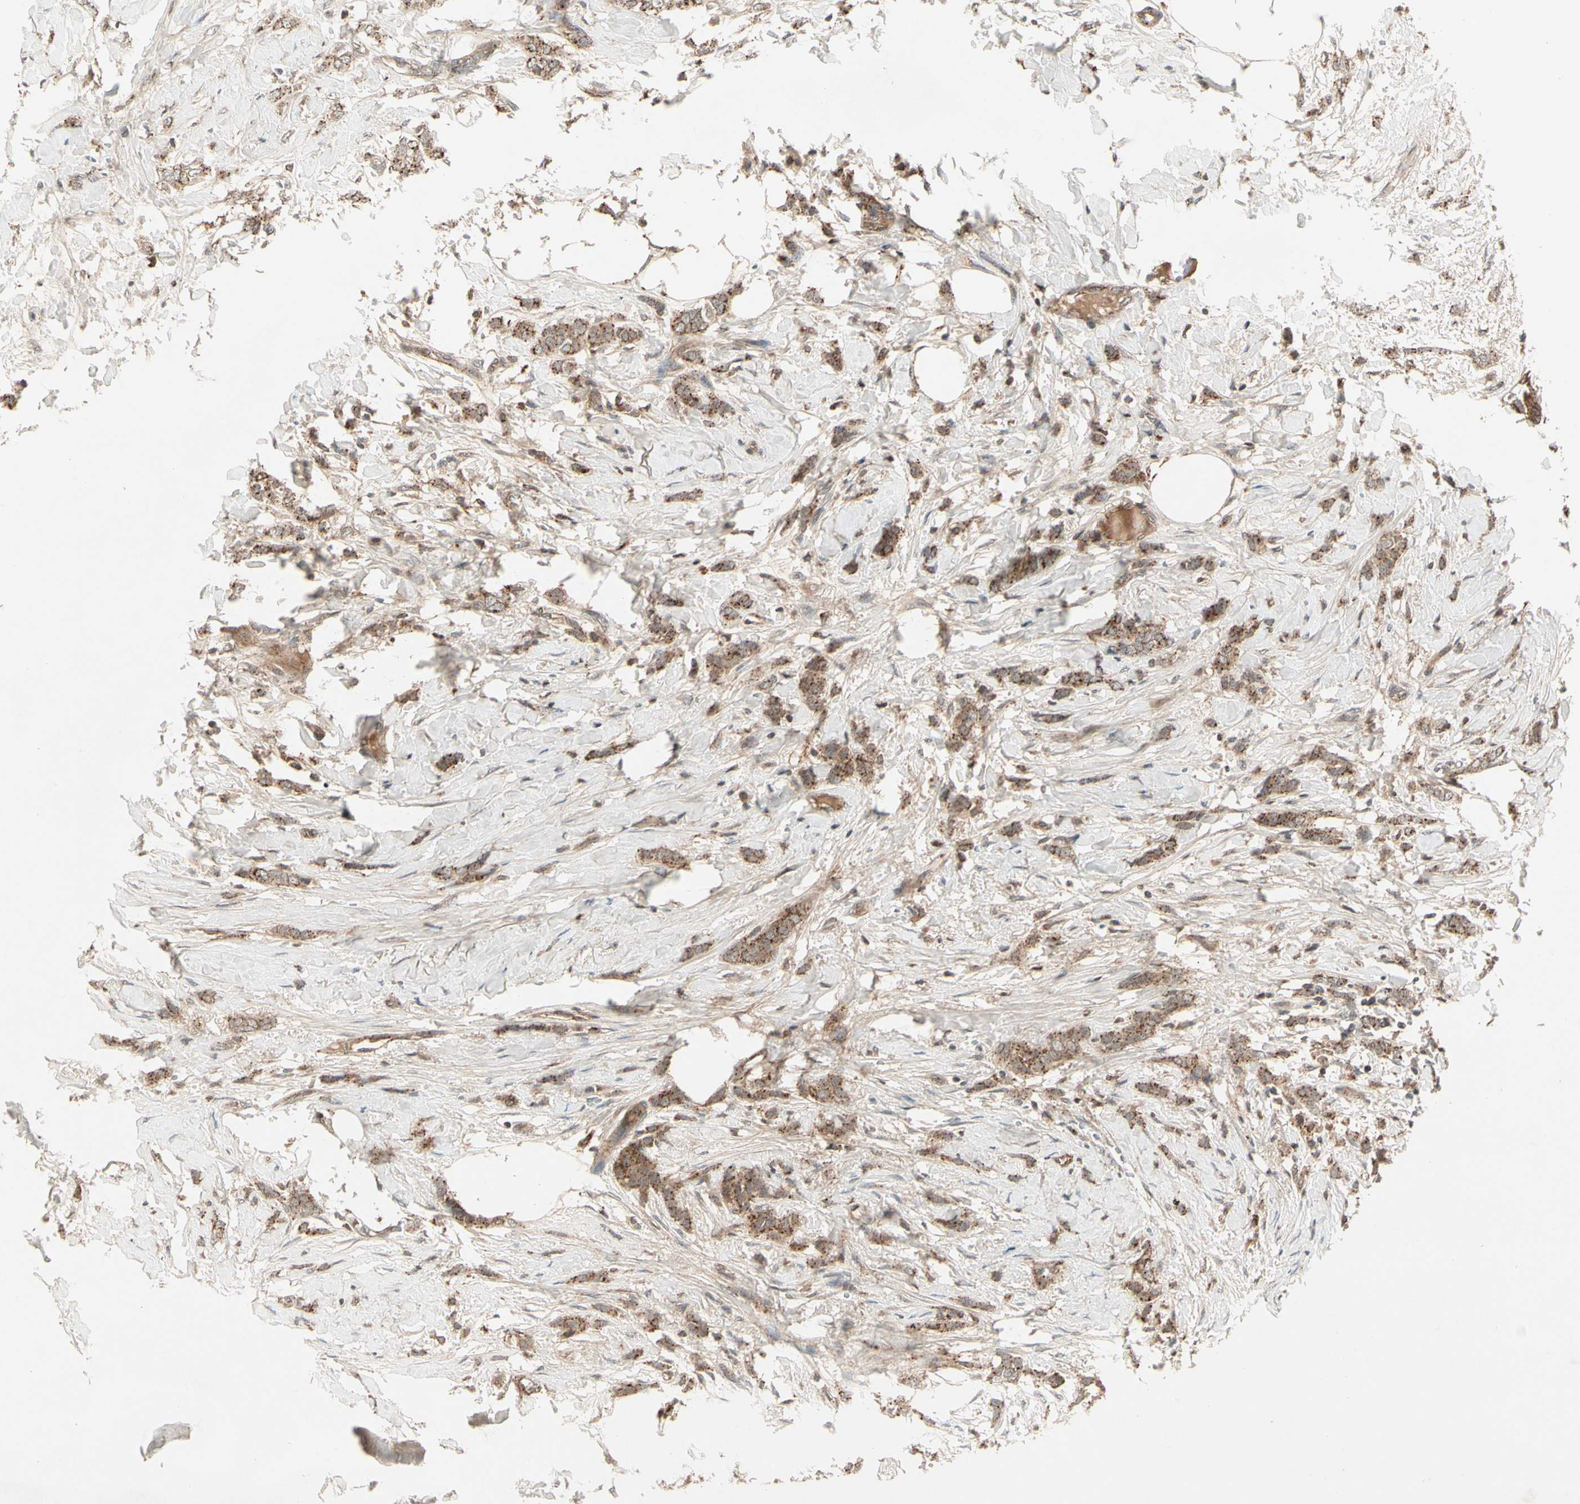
{"staining": {"intensity": "strong", "quantity": ">75%", "location": "cytoplasmic/membranous"}, "tissue": "breast cancer", "cell_type": "Tumor cells", "image_type": "cancer", "snomed": [{"axis": "morphology", "description": "Lobular carcinoma, in situ"}, {"axis": "morphology", "description": "Lobular carcinoma"}, {"axis": "topography", "description": "Breast"}], "caption": "Human breast cancer (lobular carcinoma in situ) stained with a brown dye reveals strong cytoplasmic/membranous positive staining in about >75% of tumor cells.", "gene": "FLOT1", "patient": {"sex": "female", "age": 41}}